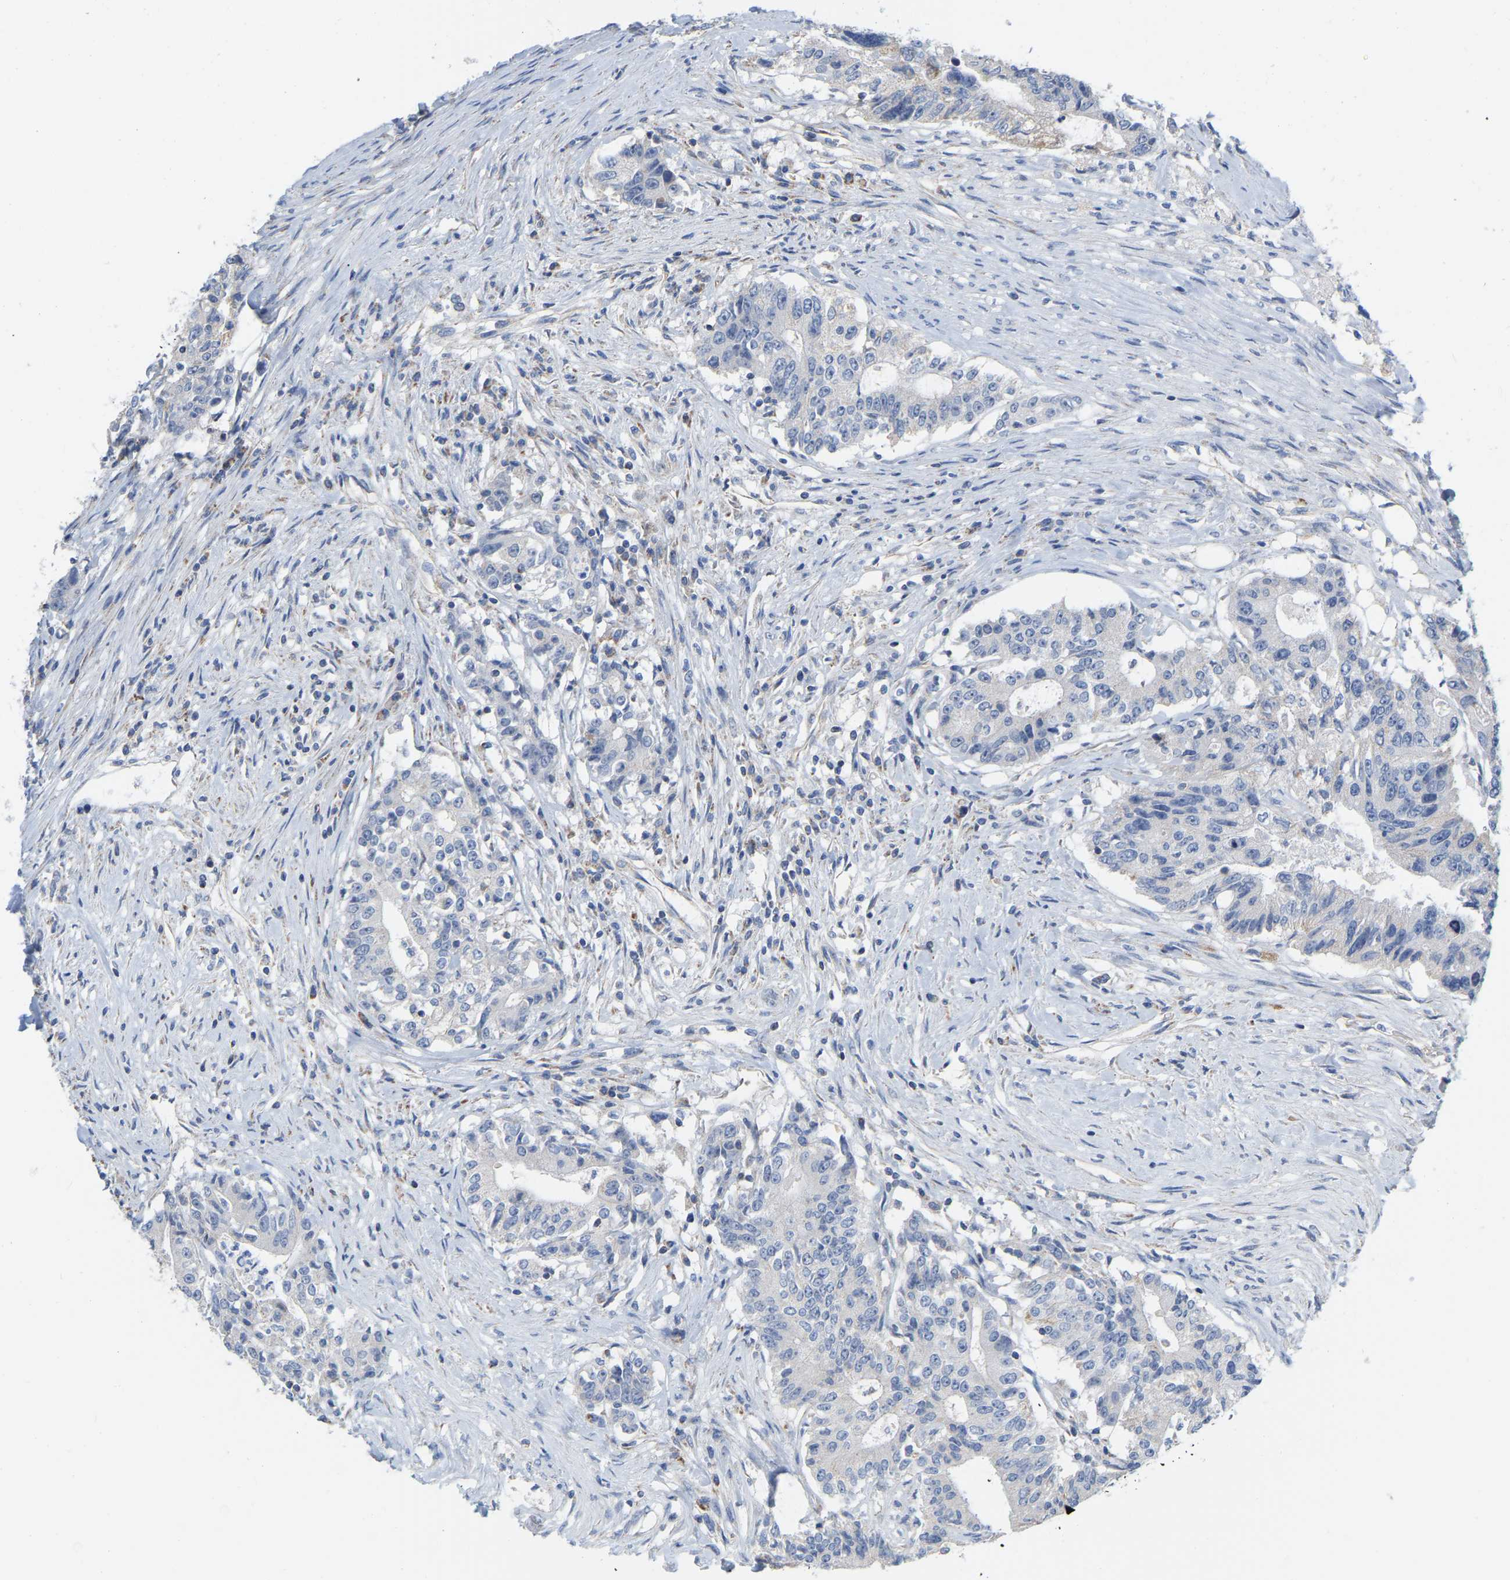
{"staining": {"intensity": "negative", "quantity": "none", "location": "none"}, "tissue": "colorectal cancer", "cell_type": "Tumor cells", "image_type": "cancer", "snomed": [{"axis": "morphology", "description": "Adenocarcinoma, NOS"}, {"axis": "topography", "description": "Colon"}], "caption": "Tumor cells show no significant expression in adenocarcinoma (colorectal).", "gene": "CBLB", "patient": {"sex": "female", "age": 77}}